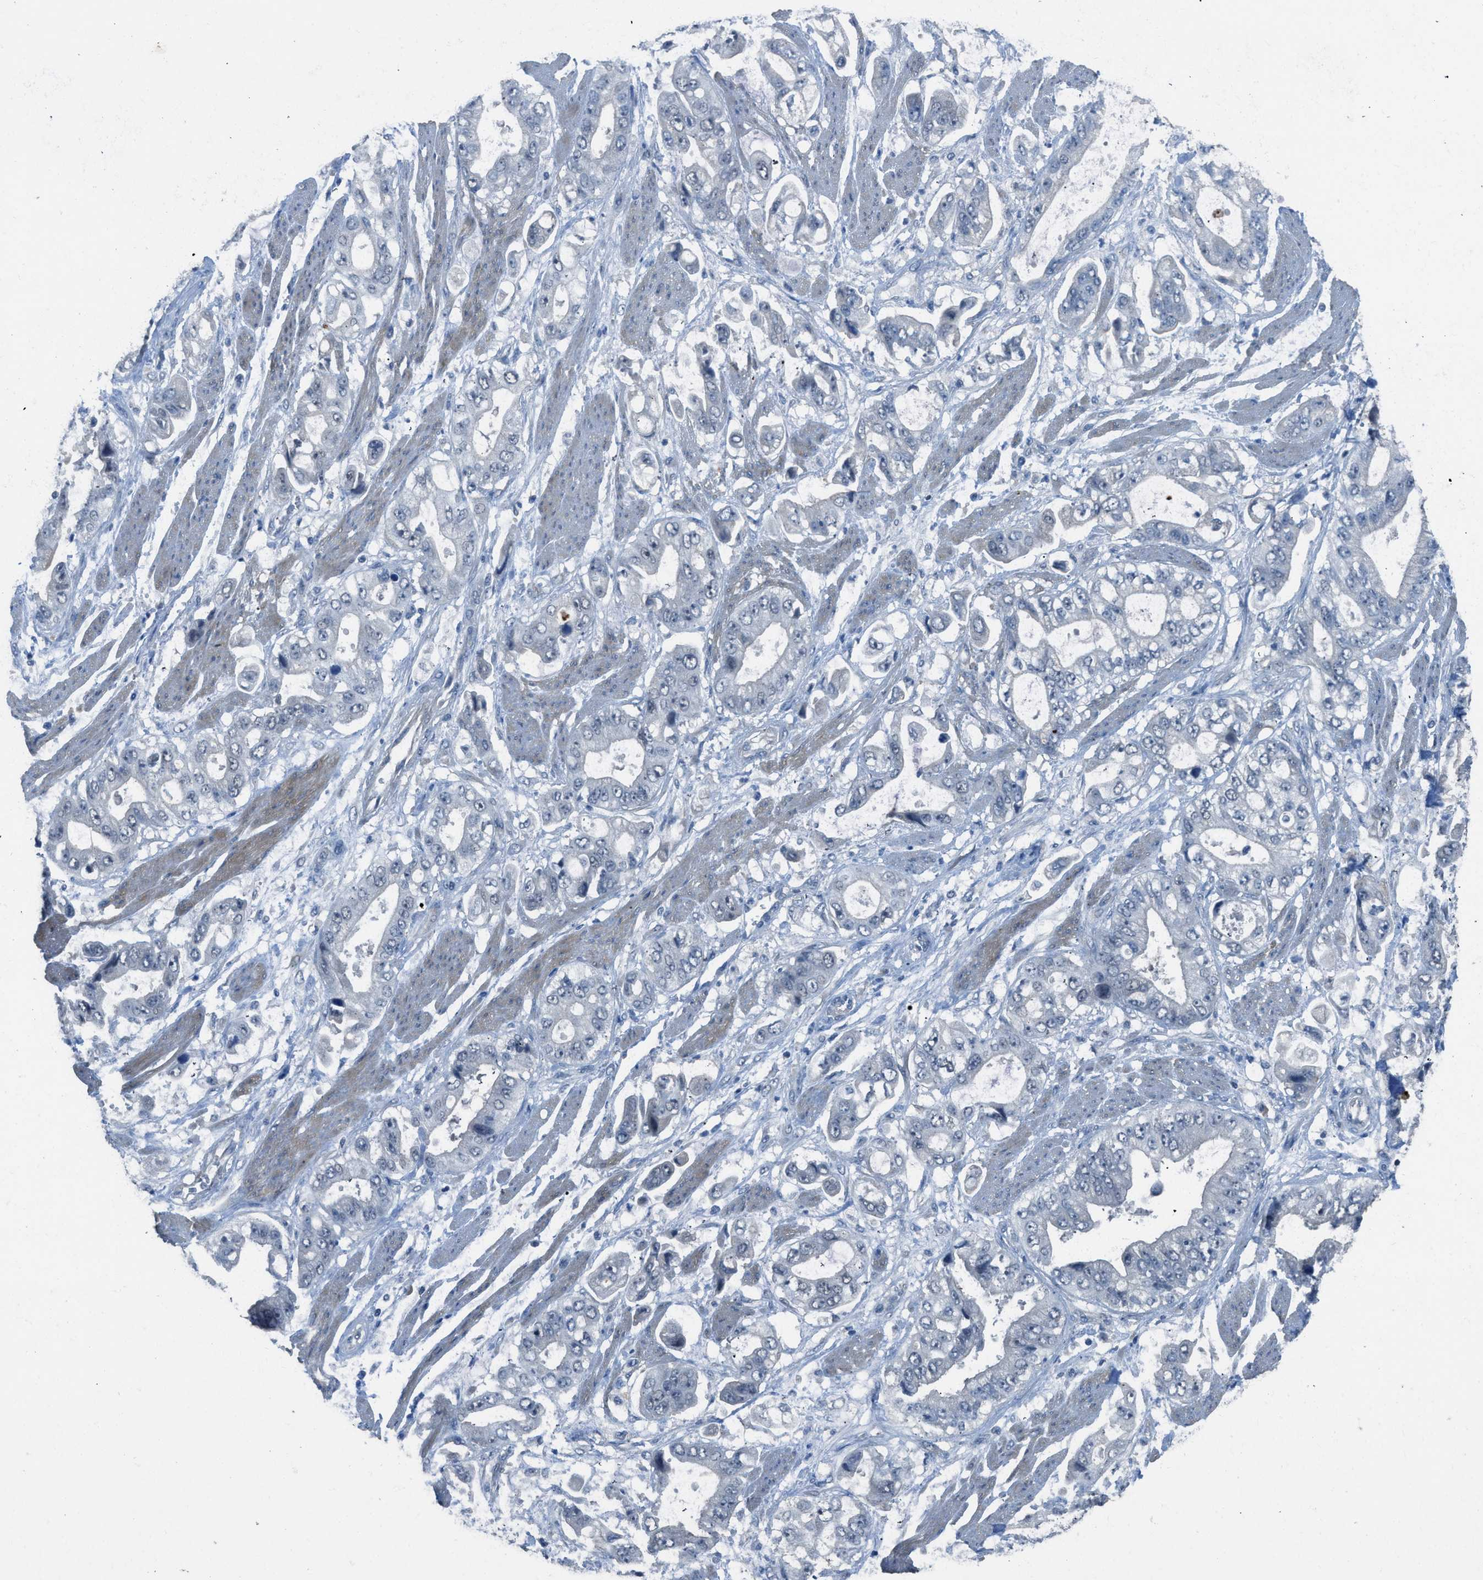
{"staining": {"intensity": "negative", "quantity": "none", "location": "none"}, "tissue": "stomach cancer", "cell_type": "Tumor cells", "image_type": "cancer", "snomed": [{"axis": "morphology", "description": "Normal tissue, NOS"}, {"axis": "morphology", "description": "Adenocarcinoma, NOS"}, {"axis": "topography", "description": "Stomach"}], "caption": "A high-resolution micrograph shows immunohistochemistry staining of stomach adenocarcinoma, which shows no significant staining in tumor cells. (Brightfield microscopy of DAB (3,3'-diaminobenzidine) immunohistochemistry at high magnification).", "gene": "TIMD4", "patient": {"sex": "male", "age": 62}}